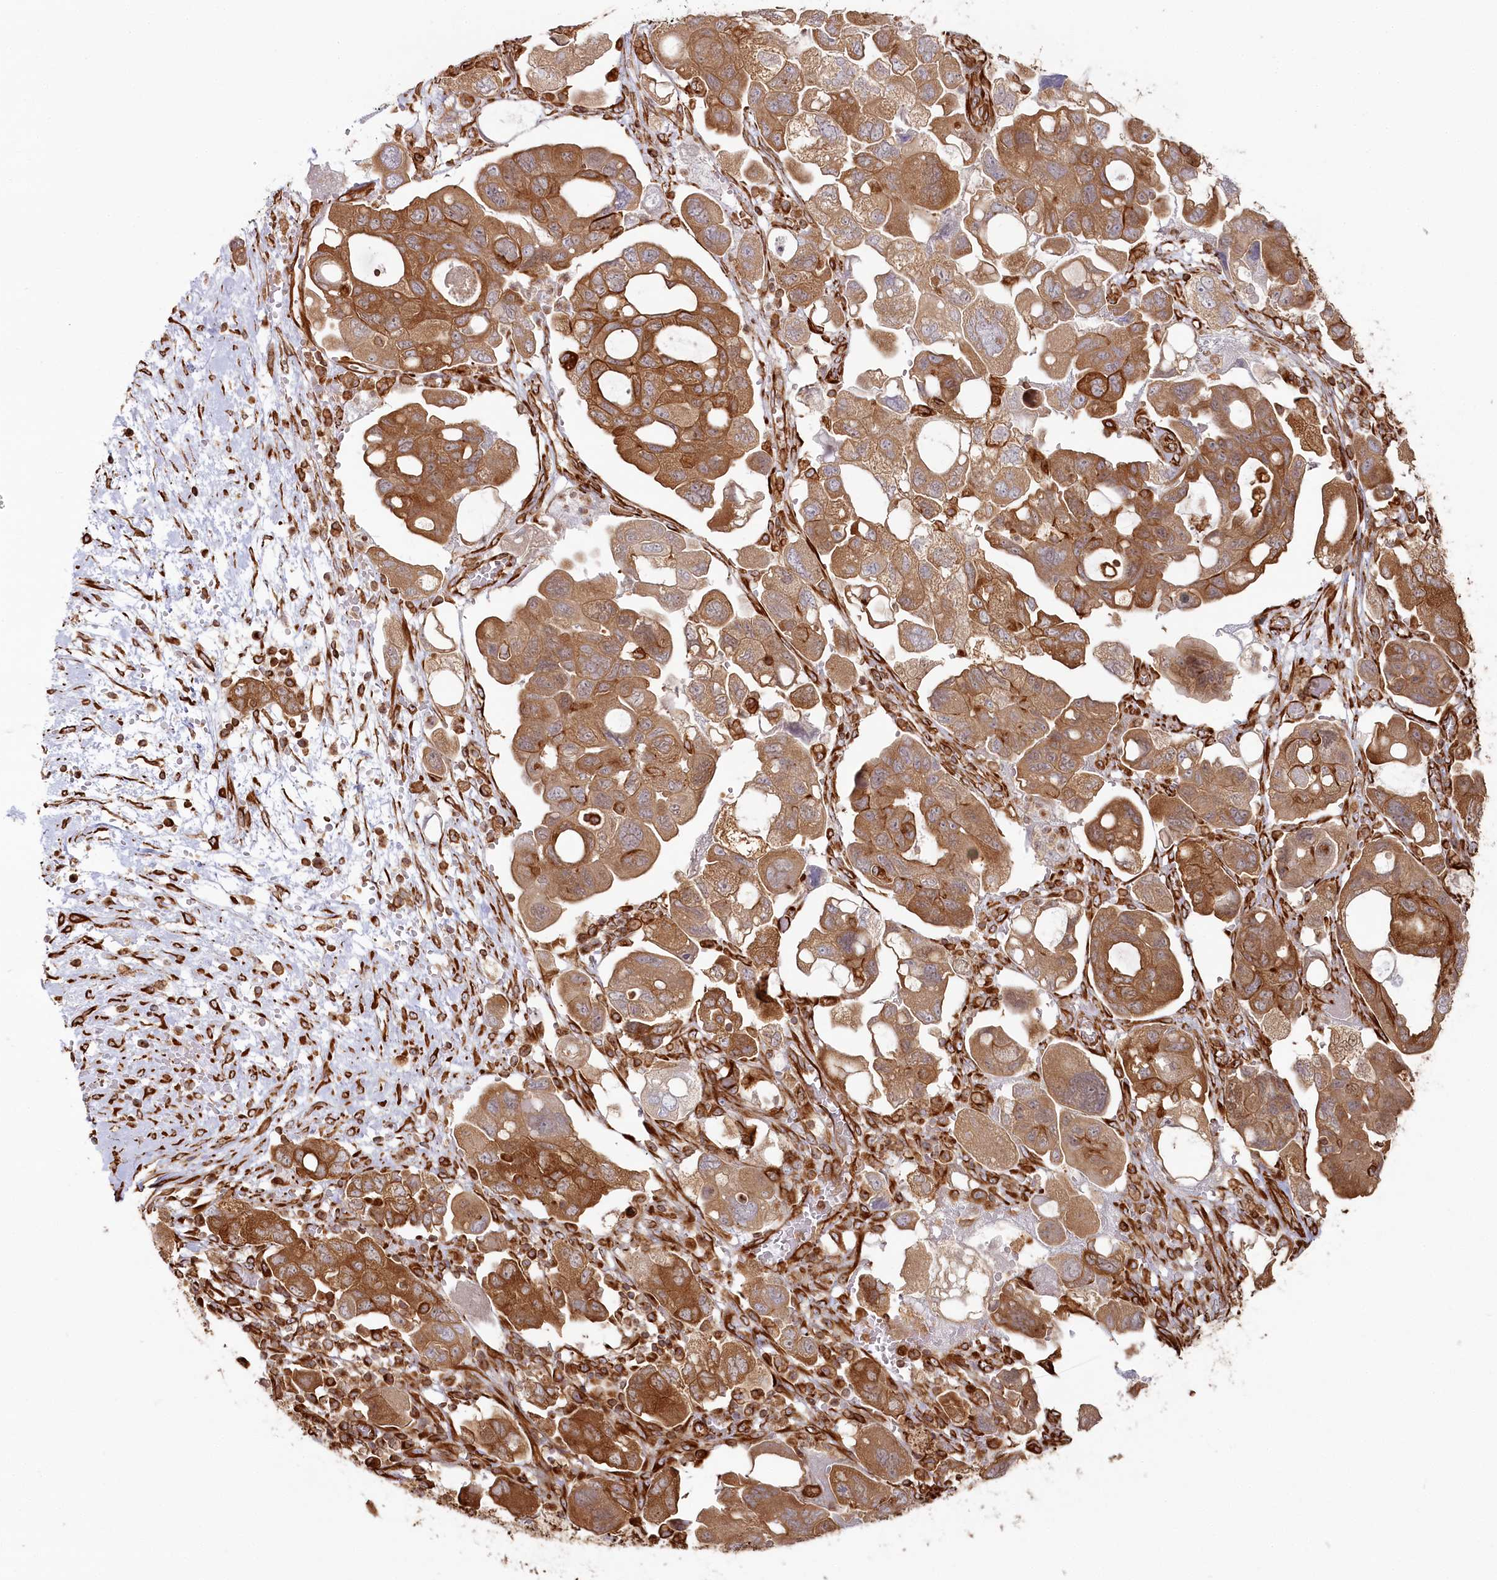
{"staining": {"intensity": "strong", "quantity": ">75%", "location": "cytoplasmic/membranous"}, "tissue": "ovarian cancer", "cell_type": "Tumor cells", "image_type": "cancer", "snomed": [{"axis": "morphology", "description": "Carcinoma, NOS"}, {"axis": "morphology", "description": "Cystadenocarcinoma, serous, NOS"}, {"axis": "topography", "description": "Ovary"}], "caption": "A photomicrograph of human carcinoma (ovarian) stained for a protein shows strong cytoplasmic/membranous brown staining in tumor cells.", "gene": "TTC1", "patient": {"sex": "female", "age": 69}}